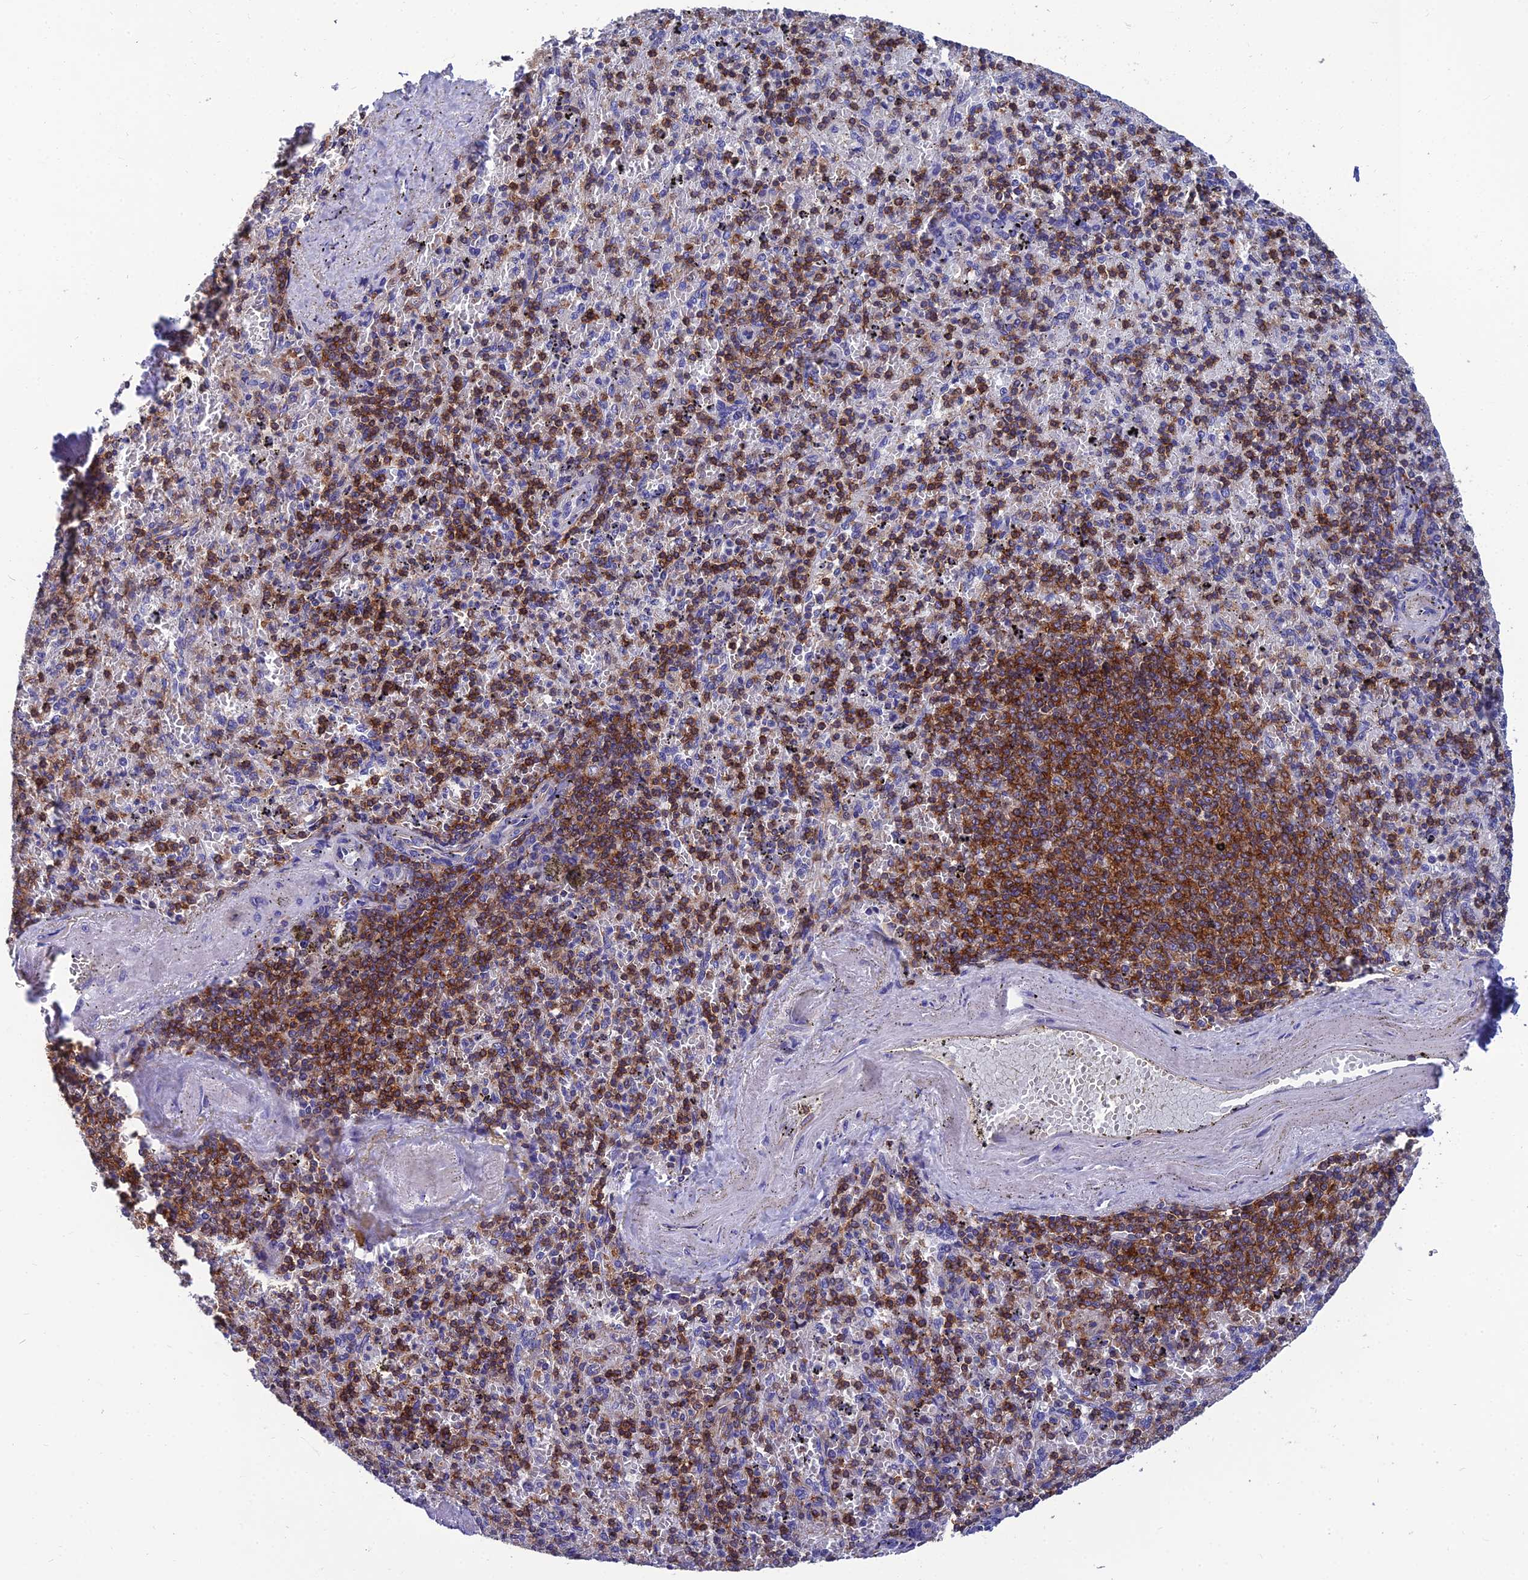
{"staining": {"intensity": "moderate", "quantity": "25%-75%", "location": "cytoplasmic/membranous"}, "tissue": "spleen", "cell_type": "Cells in red pulp", "image_type": "normal", "snomed": [{"axis": "morphology", "description": "Normal tissue, NOS"}, {"axis": "topography", "description": "Spleen"}], "caption": "The immunohistochemical stain labels moderate cytoplasmic/membranous positivity in cells in red pulp of benign spleen. Using DAB (brown) and hematoxylin (blue) stains, captured at high magnification using brightfield microscopy.", "gene": "PPP1R18", "patient": {"sex": "male", "age": 82}}